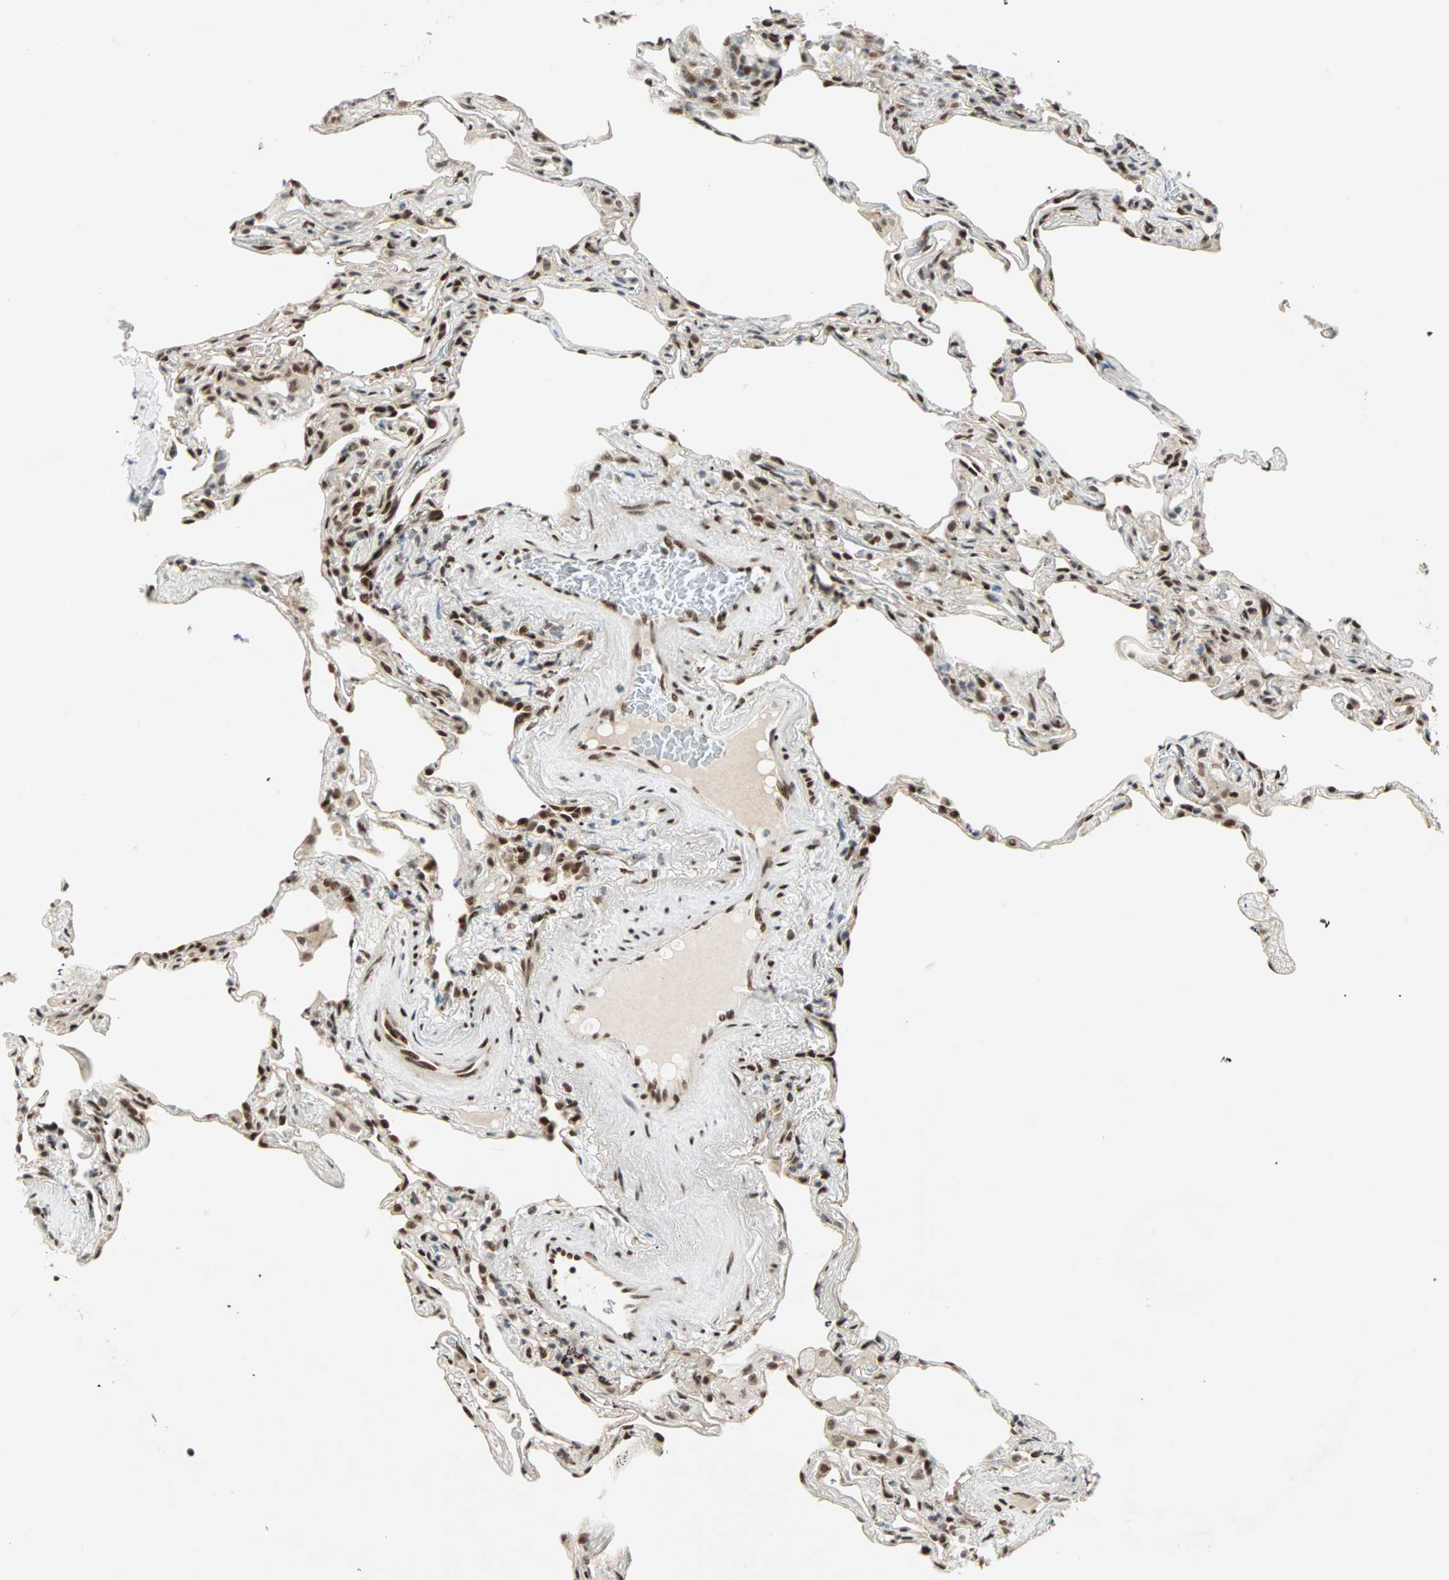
{"staining": {"intensity": "strong", "quantity": ">75%", "location": "nuclear"}, "tissue": "lung", "cell_type": "Alveolar cells", "image_type": "normal", "snomed": [{"axis": "morphology", "description": "Normal tissue, NOS"}, {"axis": "morphology", "description": "Inflammation, NOS"}, {"axis": "topography", "description": "Lung"}], "caption": "Alveolar cells reveal high levels of strong nuclear staining in approximately >75% of cells in normal human lung.", "gene": "BLM", "patient": {"sex": "male", "age": 69}}